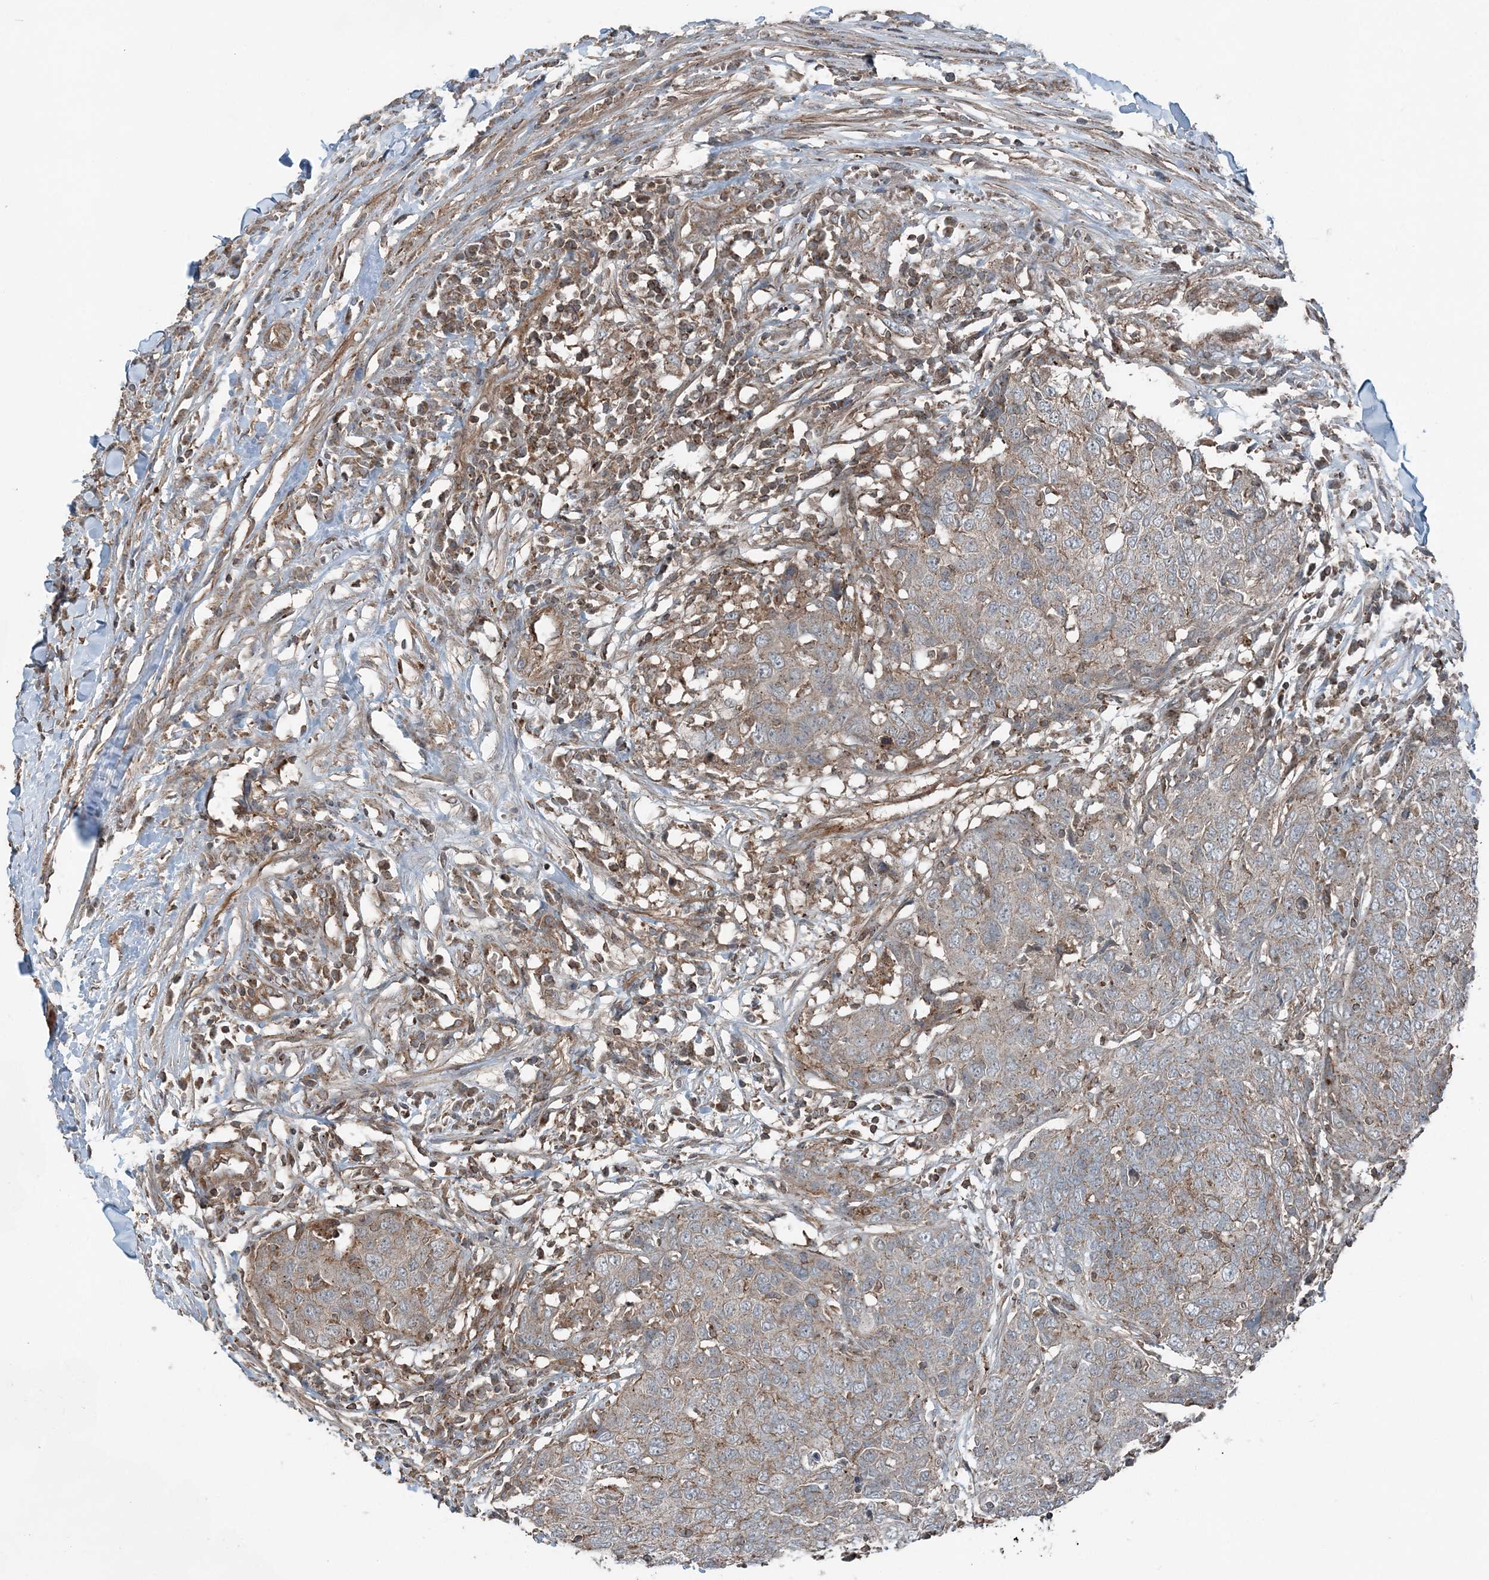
{"staining": {"intensity": "weak", "quantity": ">75%", "location": "cytoplasmic/membranous"}, "tissue": "head and neck cancer", "cell_type": "Tumor cells", "image_type": "cancer", "snomed": [{"axis": "morphology", "description": "Squamous cell carcinoma, NOS"}, {"axis": "topography", "description": "Head-Neck"}], "caption": "A photomicrograph showing weak cytoplasmic/membranous positivity in approximately >75% of tumor cells in squamous cell carcinoma (head and neck), as visualized by brown immunohistochemical staining.", "gene": "KY", "patient": {"sex": "male", "age": 66}}